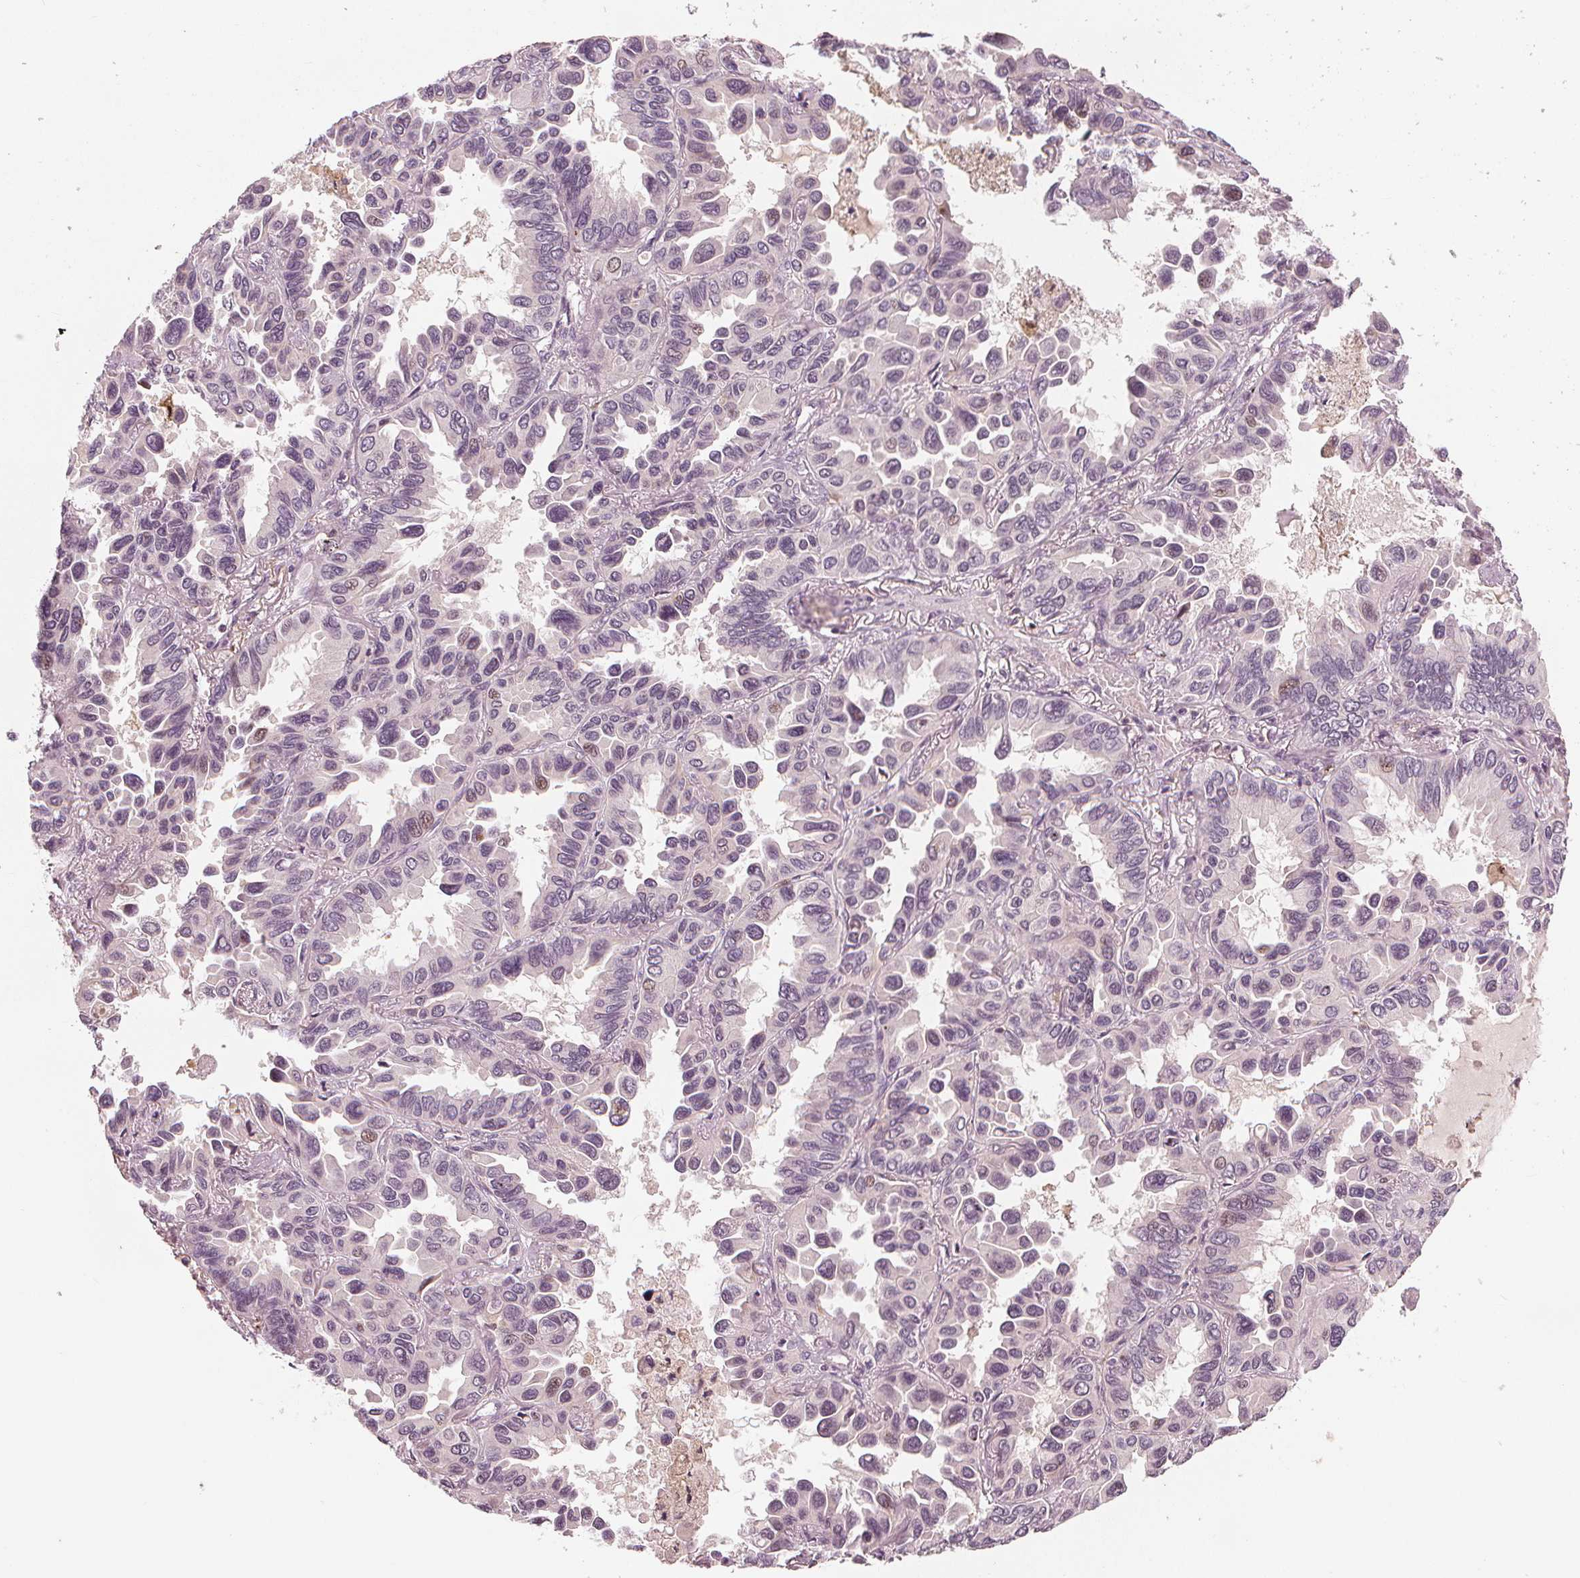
{"staining": {"intensity": "negative", "quantity": "none", "location": "none"}, "tissue": "lung cancer", "cell_type": "Tumor cells", "image_type": "cancer", "snomed": [{"axis": "morphology", "description": "Adenocarcinoma, NOS"}, {"axis": "topography", "description": "Lung"}], "caption": "DAB immunohistochemical staining of human lung cancer displays no significant positivity in tumor cells.", "gene": "SLC34A1", "patient": {"sex": "male", "age": 64}}